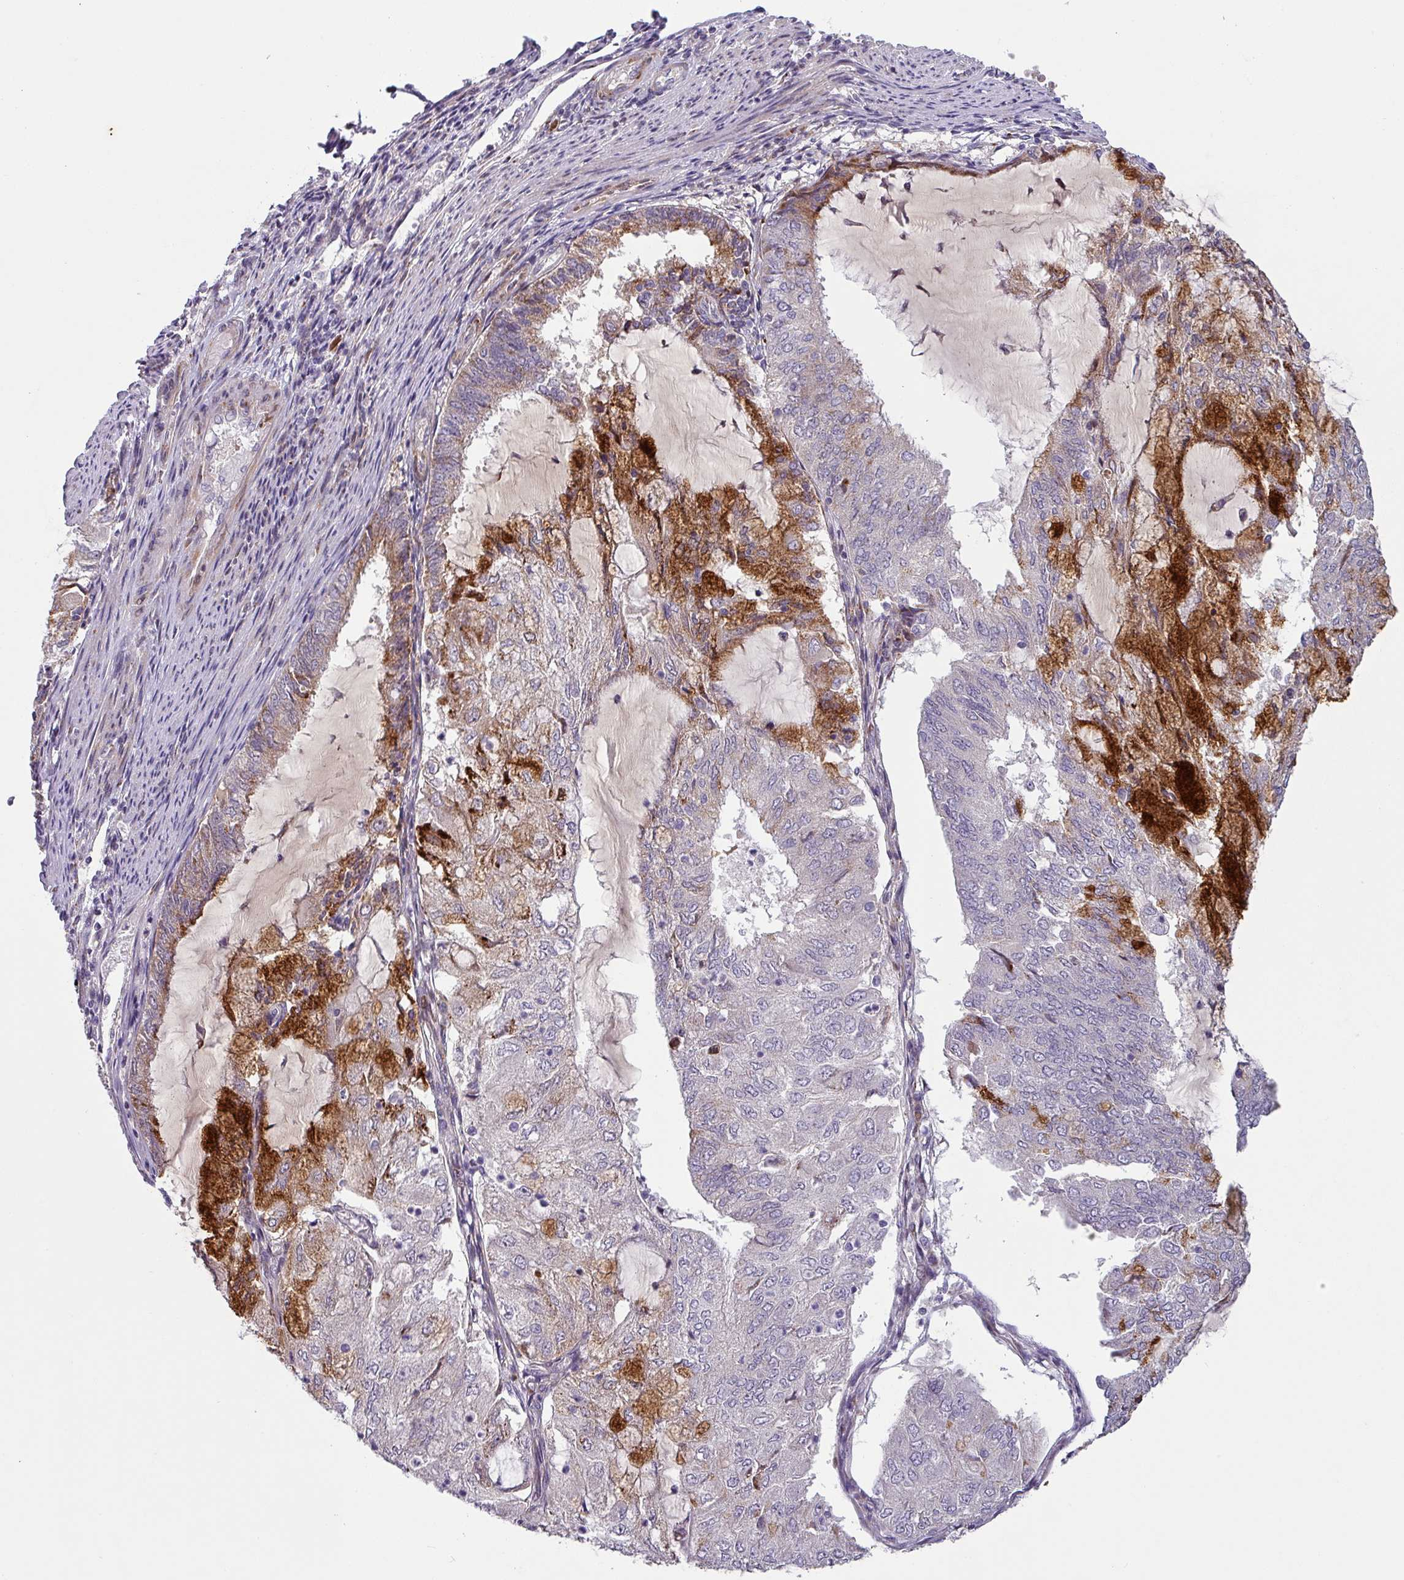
{"staining": {"intensity": "strong", "quantity": "<25%", "location": "cytoplasmic/membranous"}, "tissue": "endometrial cancer", "cell_type": "Tumor cells", "image_type": "cancer", "snomed": [{"axis": "morphology", "description": "Adenocarcinoma, NOS"}, {"axis": "topography", "description": "Endometrium"}], "caption": "Human endometrial cancer stained with a protein marker shows strong staining in tumor cells.", "gene": "KLHL3", "patient": {"sex": "female", "age": 81}}